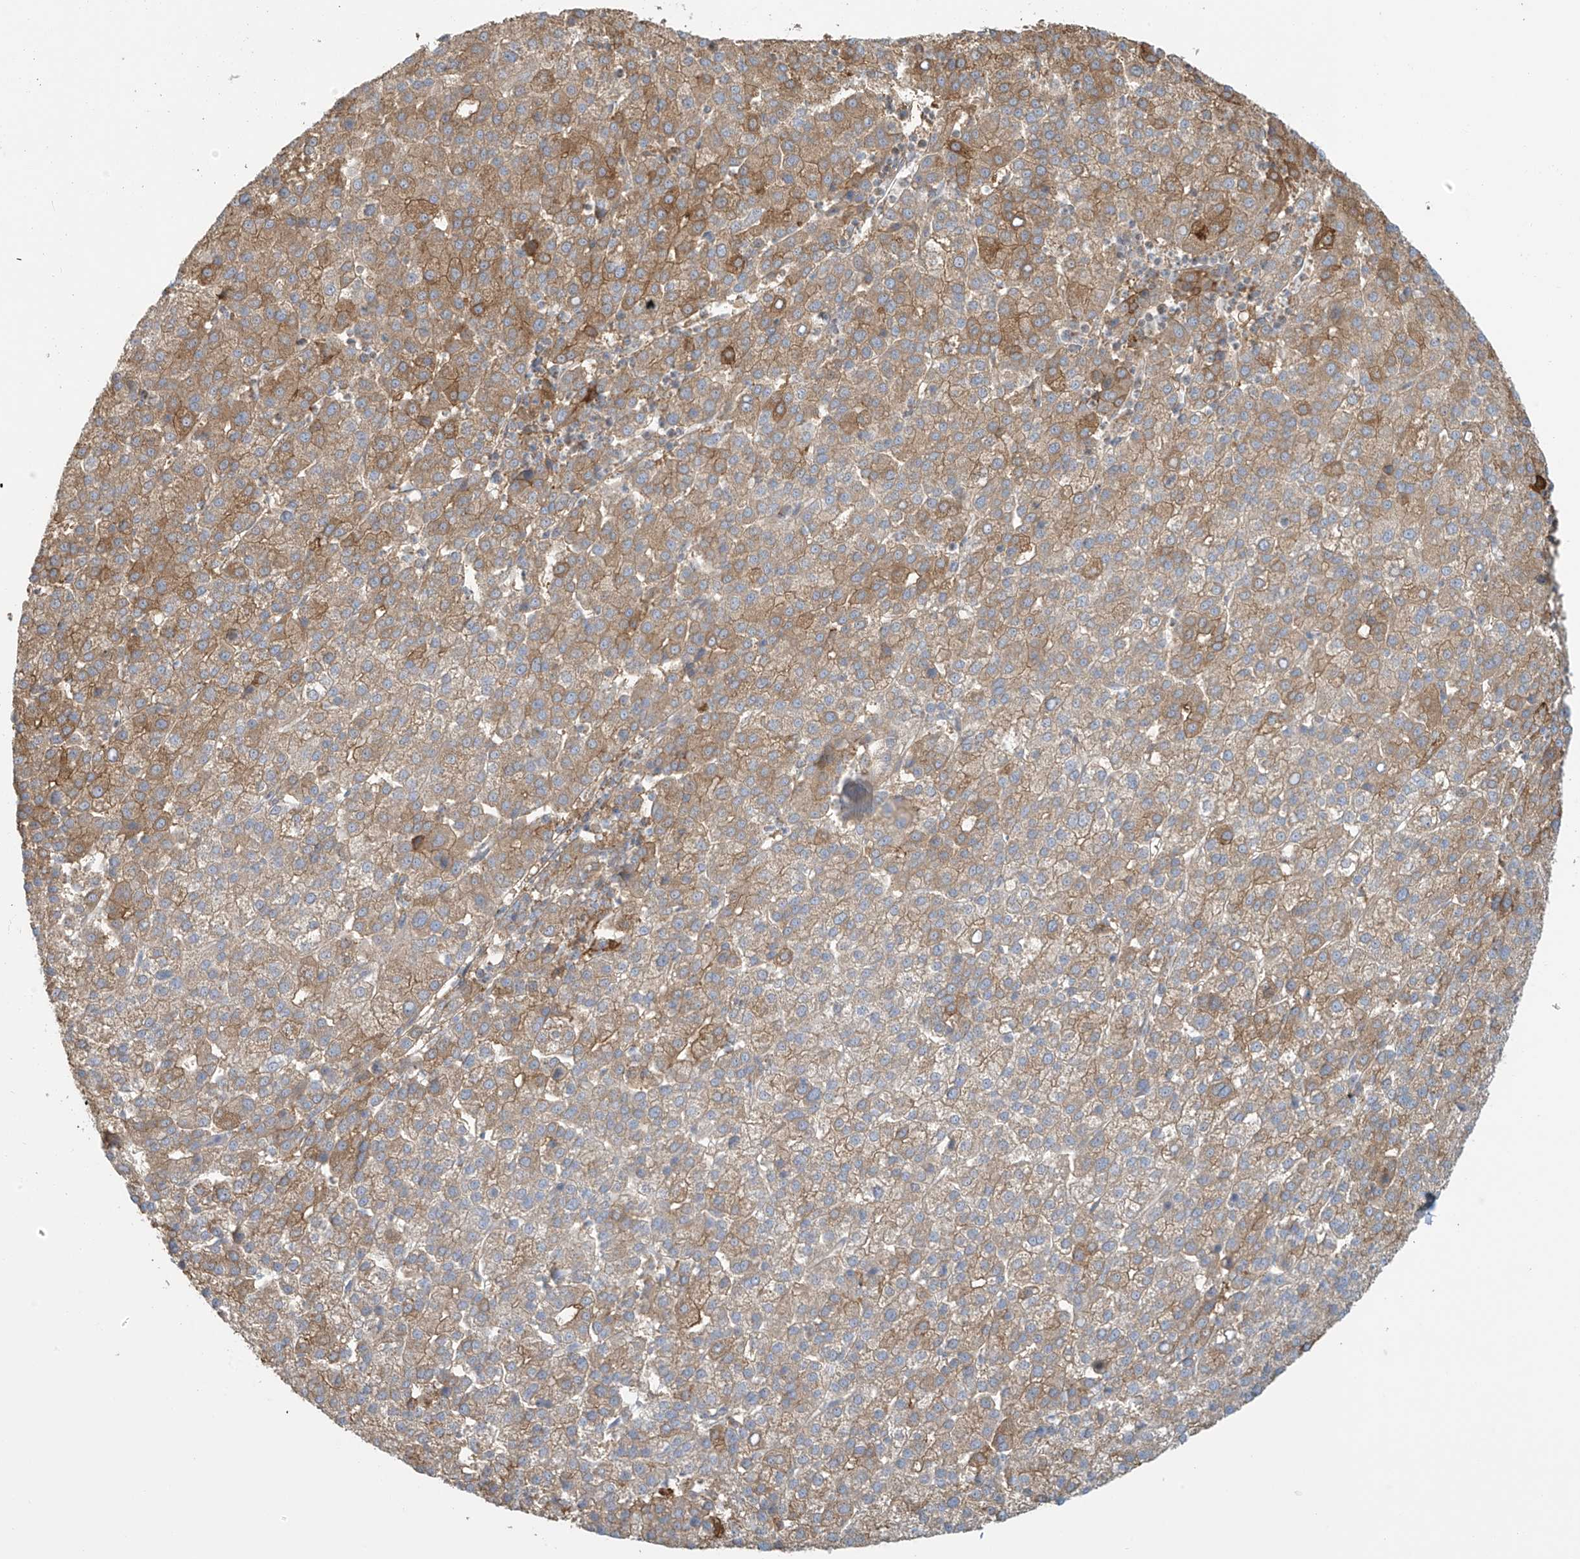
{"staining": {"intensity": "moderate", "quantity": "25%-75%", "location": "cytoplasmic/membranous"}, "tissue": "liver cancer", "cell_type": "Tumor cells", "image_type": "cancer", "snomed": [{"axis": "morphology", "description": "Carcinoma, Hepatocellular, NOS"}, {"axis": "topography", "description": "Liver"}], "caption": "An image of human liver cancer (hepatocellular carcinoma) stained for a protein shows moderate cytoplasmic/membranous brown staining in tumor cells. Ihc stains the protein in brown and the nuclei are stained blue.", "gene": "TAGAP", "patient": {"sex": "female", "age": 58}}